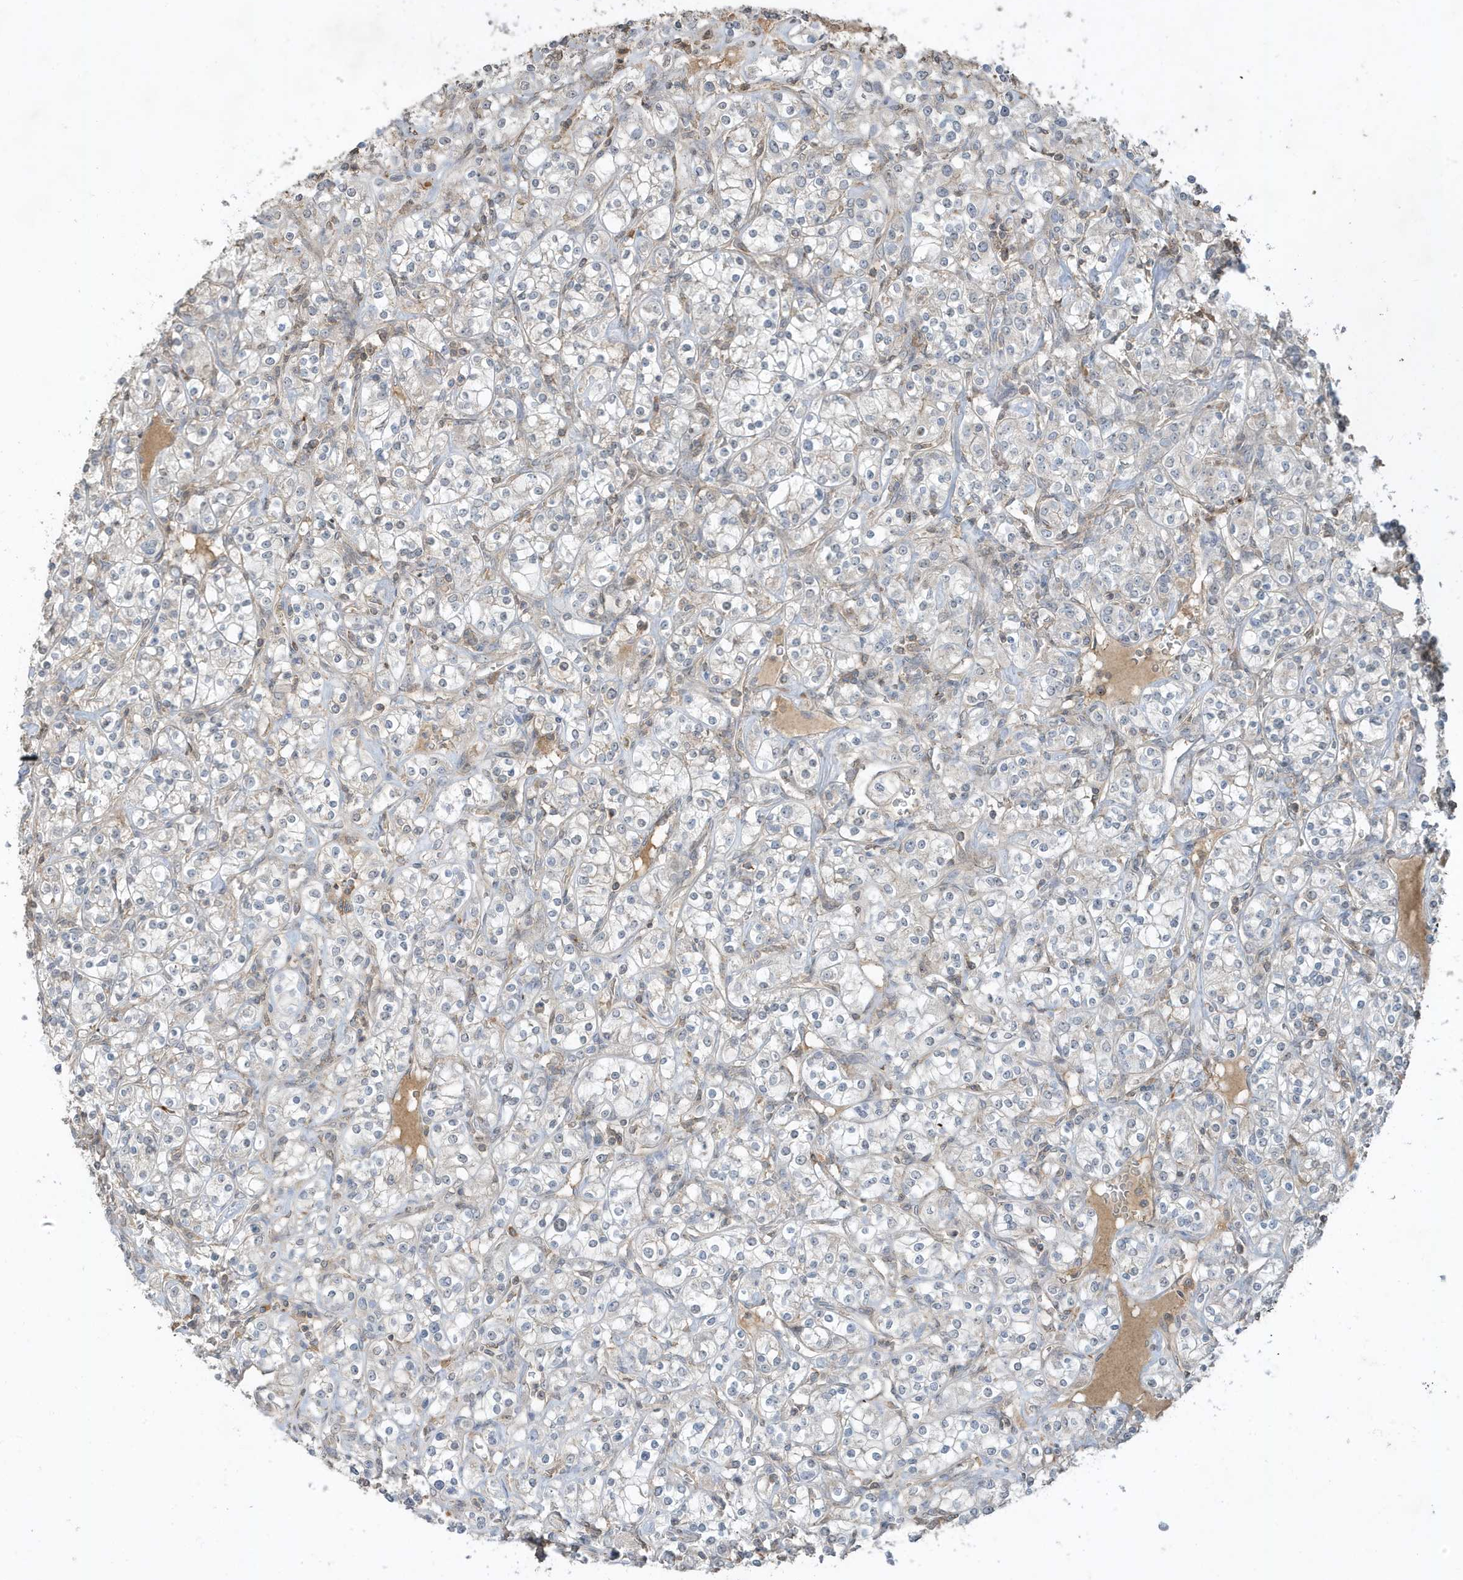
{"staining": {"intensity": "negative", "quantity": "none", "location": "none"}, "tissue": "renal cancer", "cell_type": "Tumor cells", "image_type": "cancer", "snomed": [{"axis": "morphology", "description": "Adenocarcinoma, NOS"}, {"axis": "topography", "description": "Kidney"}], "caption": "A high-resolution histopathology image shows immunohistochemistry (IHC) staining of adenocarcinoma (renal), which displays no significant positivity in tumor cells.", "gene": "PRRT3", "patient": {"sex": "male", "age": 77}}